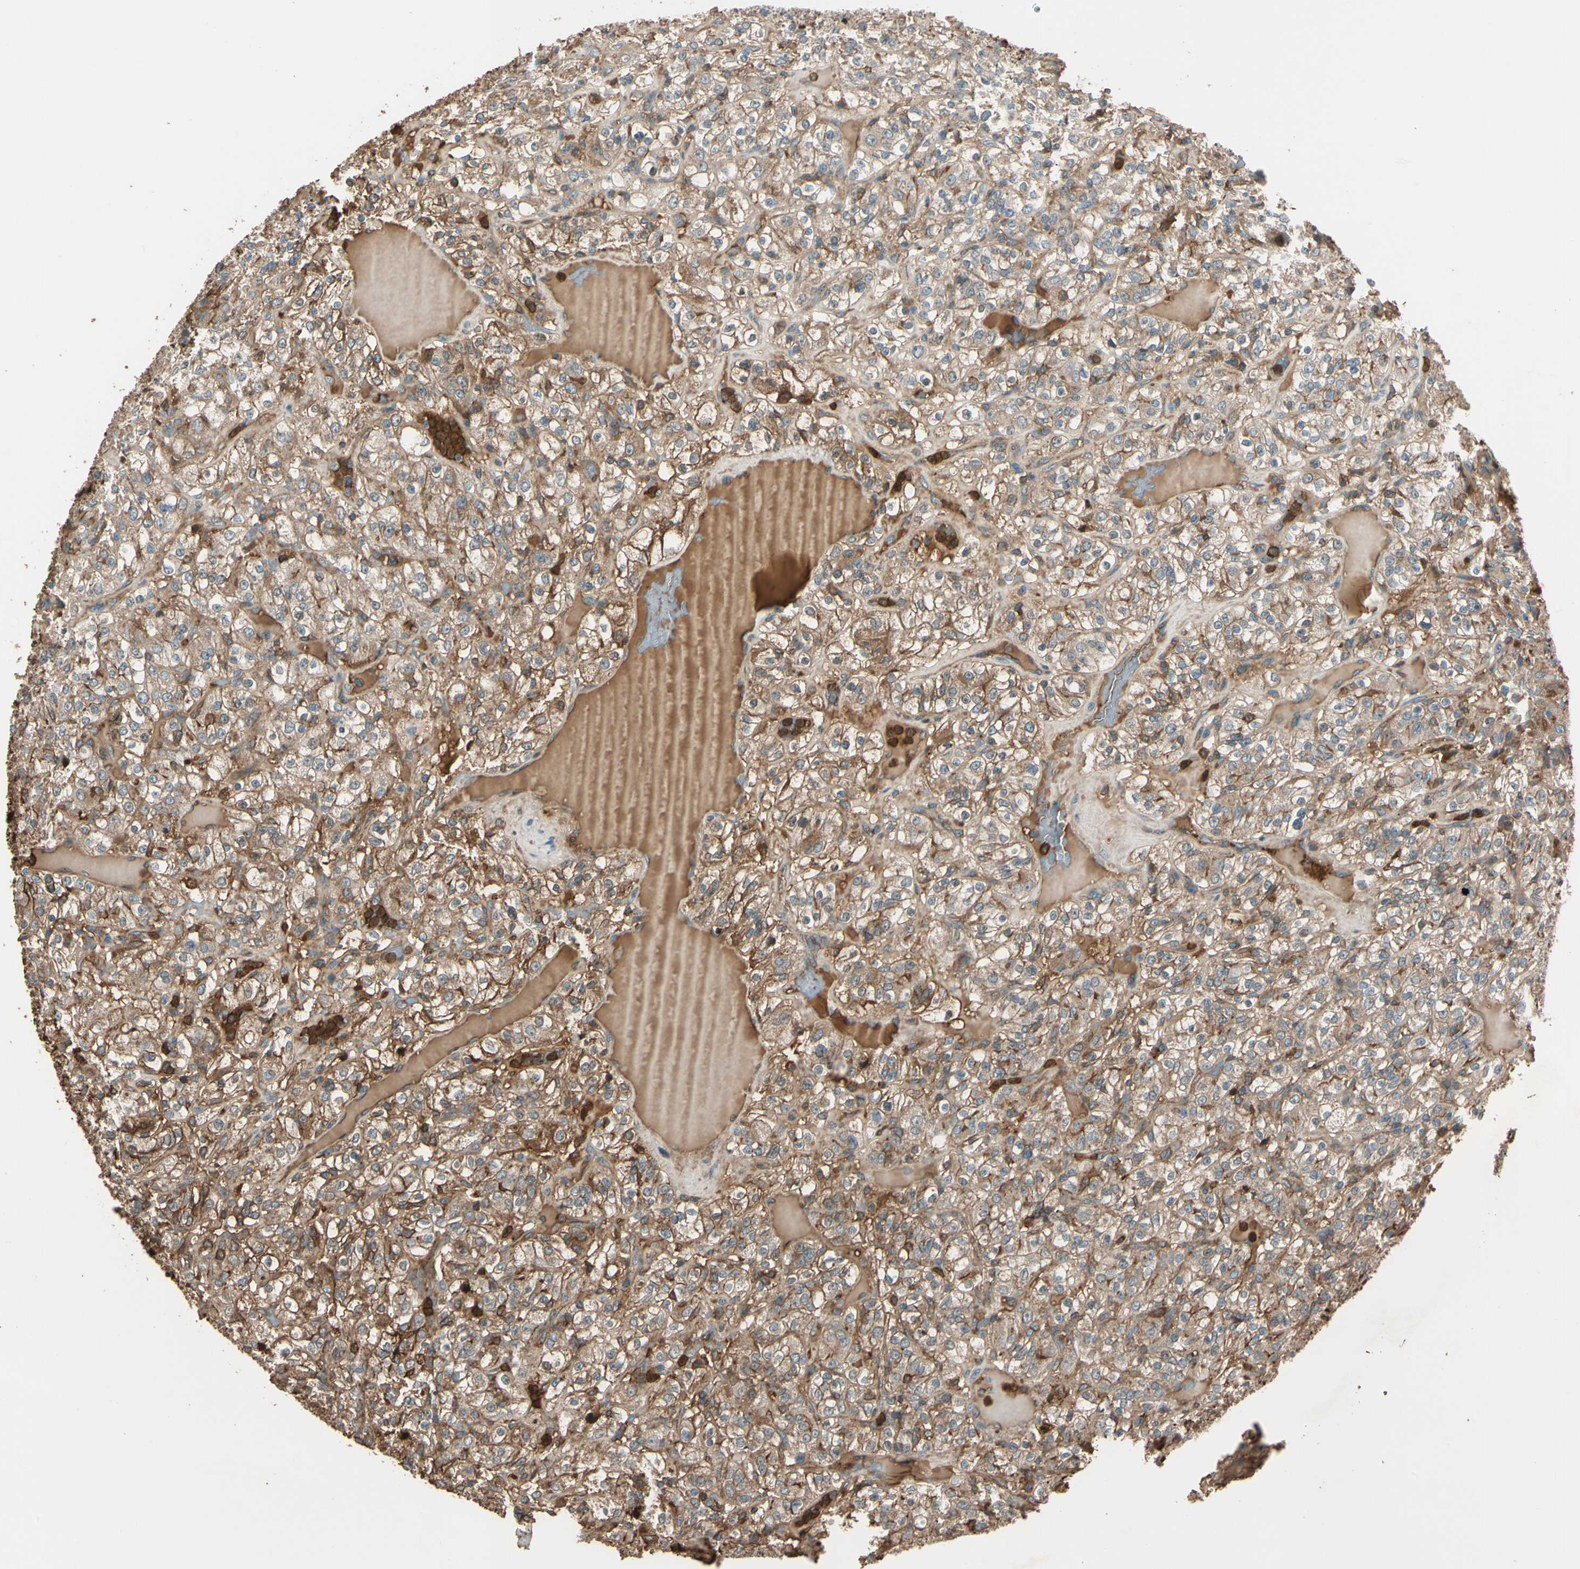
{"staining": {"intensity": "weak", "quantity": ">75%", "location": "cytoplasmic/membranous"}, "tissue": "renal cancer", "cell_type": "Tumor cells", "image_type": "cancer", "snomed": [{"axis": "morphology", "description": "Normal tissue, NOS"}, {"axis": "morphology", "description": "Adenocarcinoma, NOS"}, {"axis": "topography", "description": "Kidney"}], "caption": "A micrograph of human adenocarcinoma (renal) stained for a protein reveals weak cytoplasmic/membranous brown staining in tumor cells.", "gene": "STX11", "patient": {"sex": "female", "age": 72}}